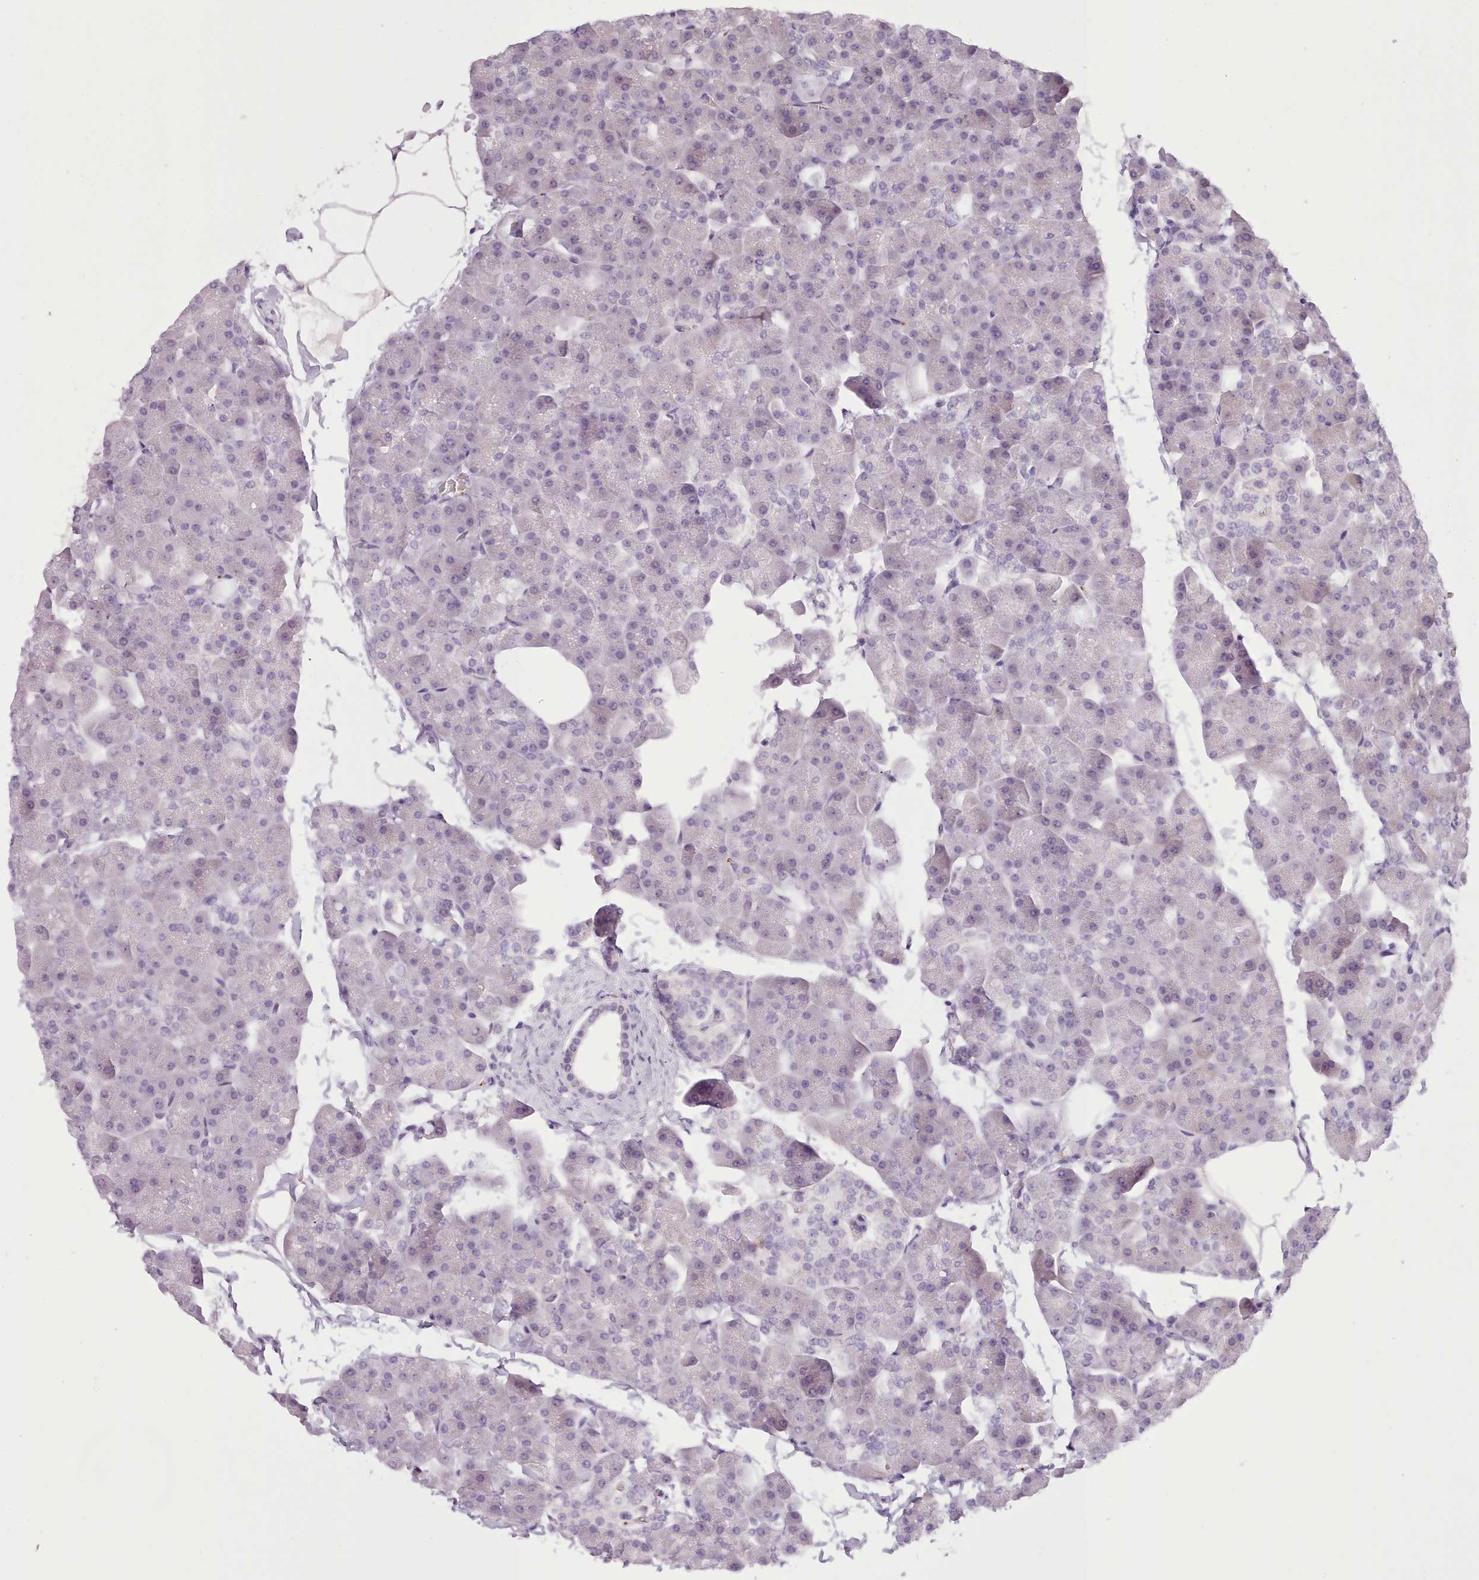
{"staining": {"intensity": "moderate", "quantity": "<25%", "location": "cytoplasmic/membranous"}, "tissue": "pancreas", "cell_type": "Exocrine glandular cells", "image_type": "normal", "snomed": [{"axis": "morphology", "description": "Normal tissue, NOS"}, {"axis": "topography", "description": "Pancreas"}], "caption": "DAB (3,3'-diaminobenzidine) immunohistochemical staining of benign human pancreas demonstrates moderate cytoplasmic/membranous protein staining in about <25% of exocrine glandular cells. The staining was performed using DAB (3,3'-diaminobenzidine), with brown indicating positive protein expression. Nuclei are stained blue with hematoxylin.", "gene": "NDST2", "patient": {"sex": "male", "age": 35}}